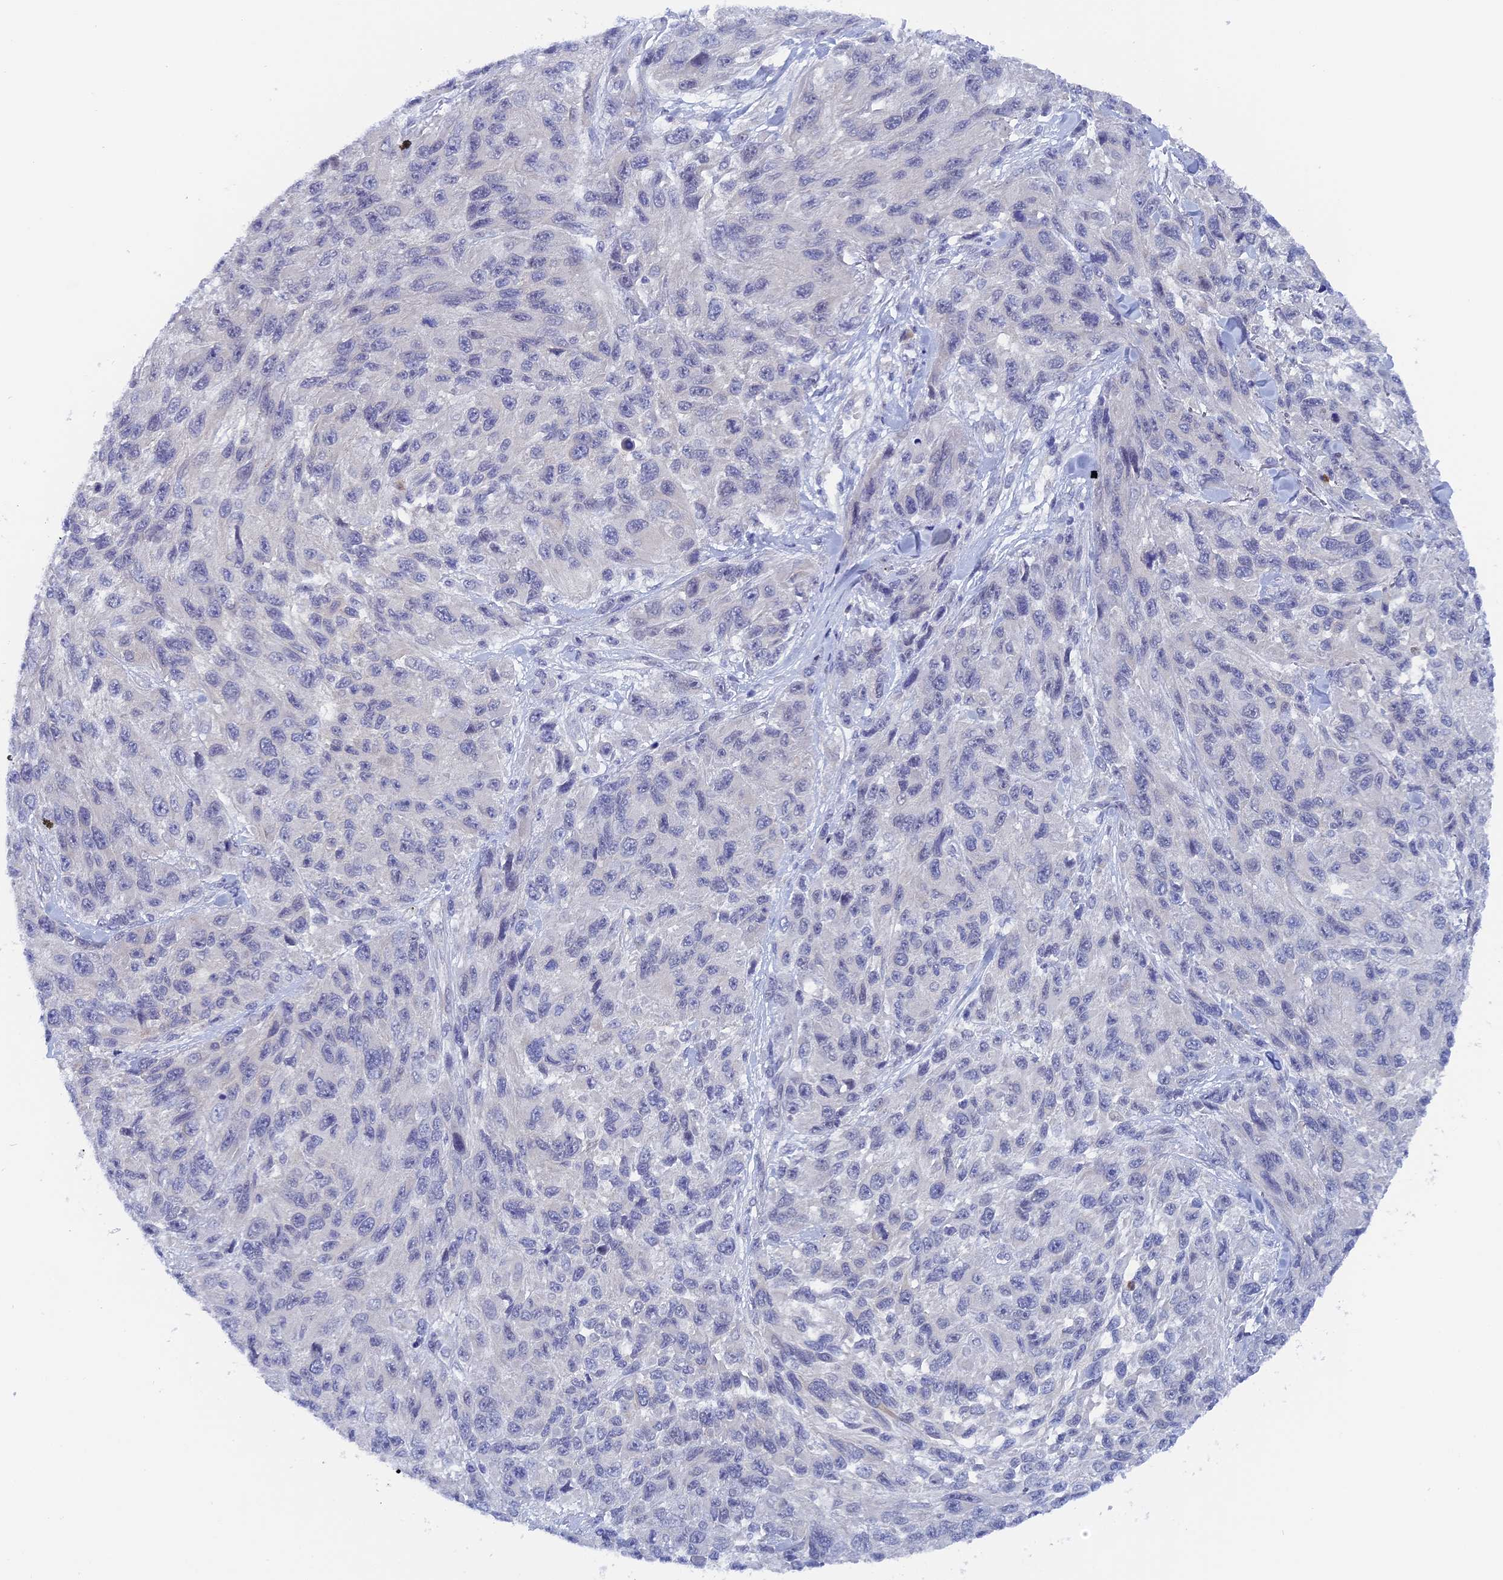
{"staining": {"intensity": "negative", "quantity": "none", "location": "none"}, "tissue": "melanoma", "cell_type": "Tumor cells", "image_type": "cancer", "snomed": [{"axis": "morphology", "description": "Malignant melanoma, NOS"}, {"axis": "topography", "description": "Skin"}], "caption": "Immunohistochemistry (IHC) photomicrograph of neoplastic tissue: melanoma stained with DAB shows no significant protein positivity in tumor cells.", "gene": "DACT3", "patient": {"sex": "female", "age": 96}}